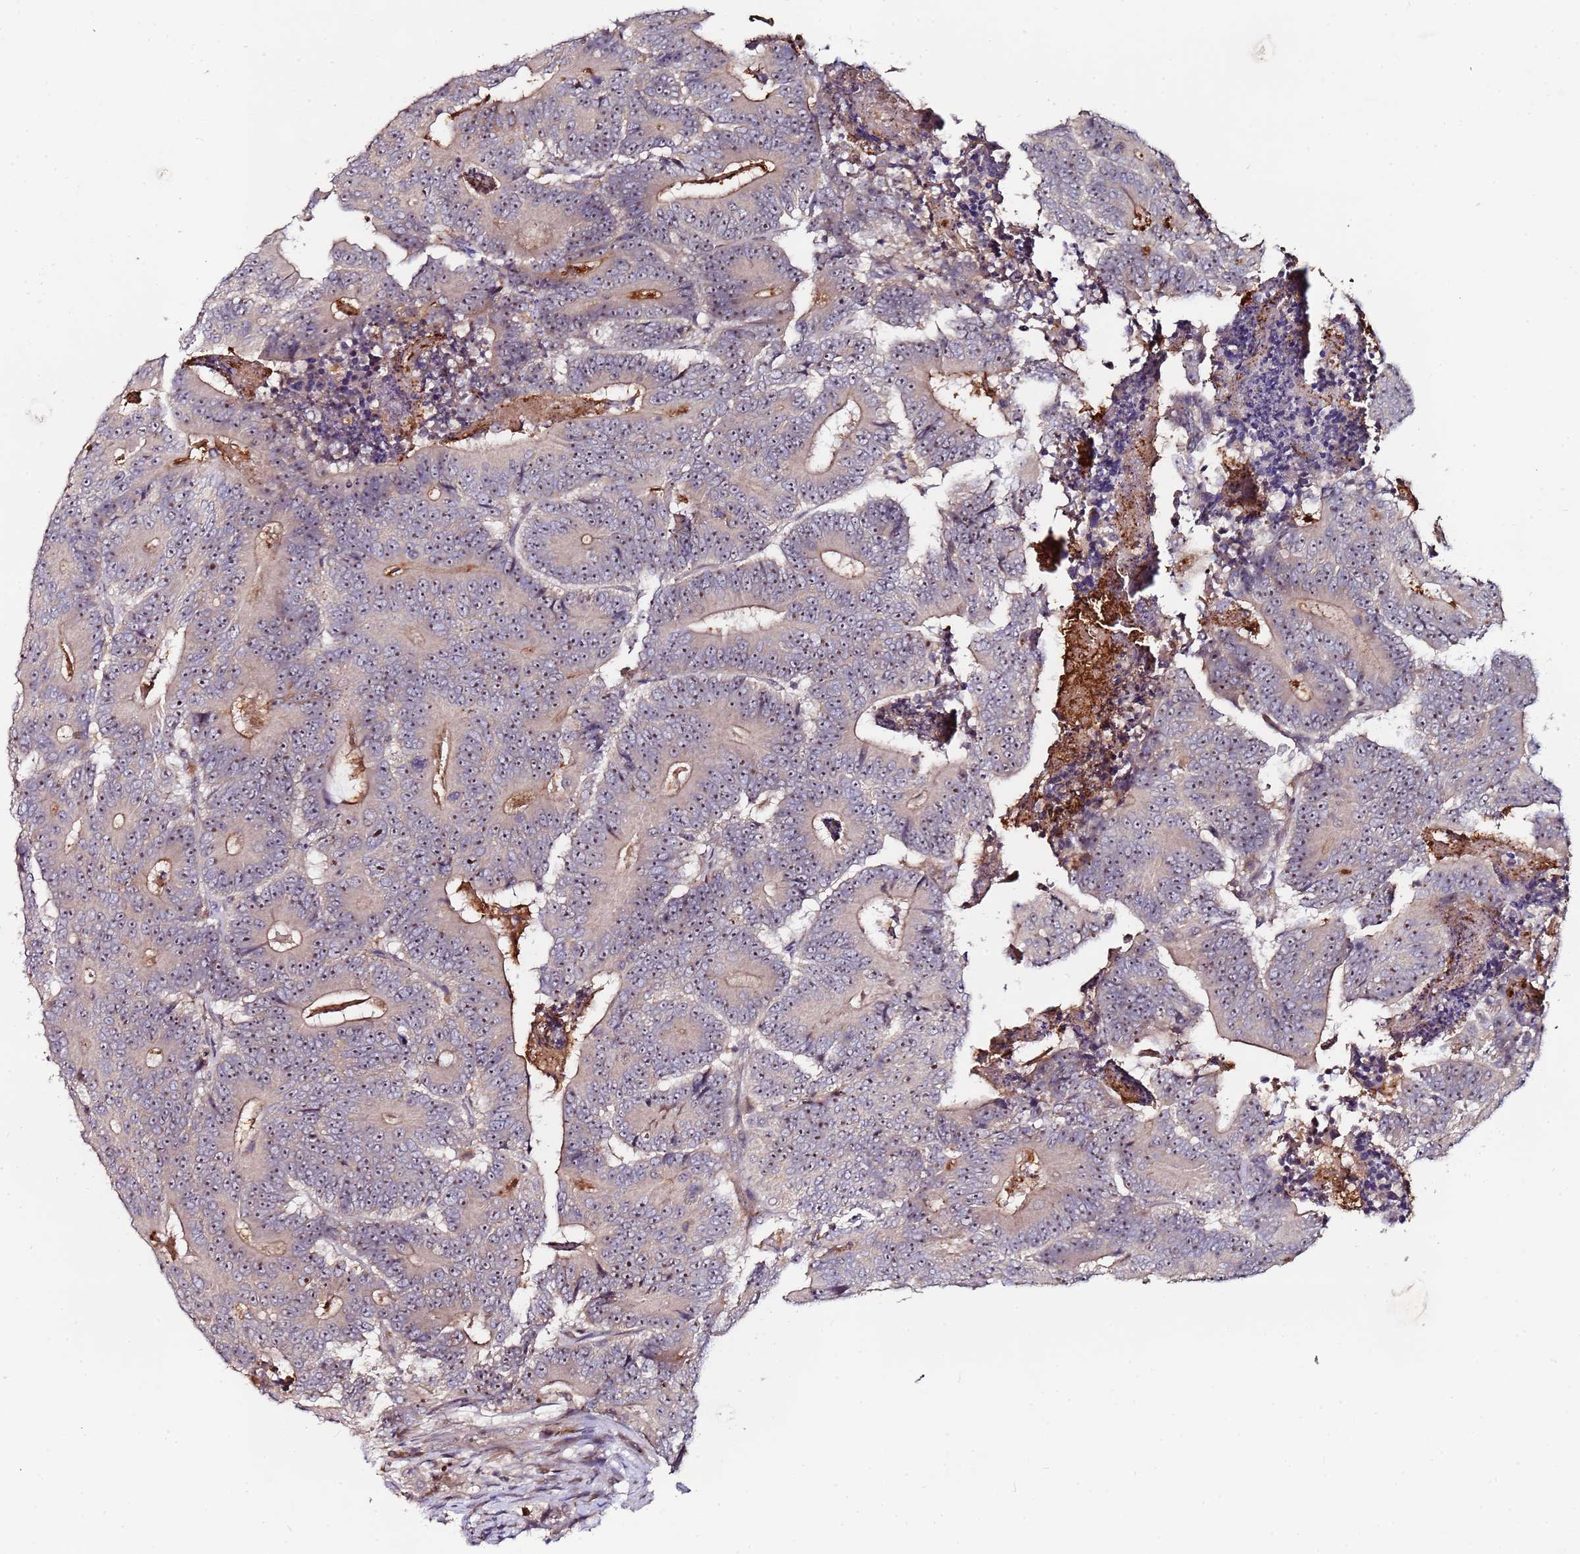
{"staining": {"intensity": "moderate", "quantity": "<25%", "location": "cytoplasmic/membranous,nuclear"}, "tissue": "colorectal cancer", "cell_type": "Tumor cells", "image_type": "cancer", "snomed": [{"axis": "morphology", "description": "Adenocarcinoma, NOS"}, {"axis": "topography", "description": "Colon"}], "caption": "Protein expression analysis of adenocarcinoma (colorectal) displays moderate cytoplasmic/membranous and nuclear expression in about <25% of tumor cells.", "gene": "KRI1", "patient": {"sex": "male", "age": 83}}